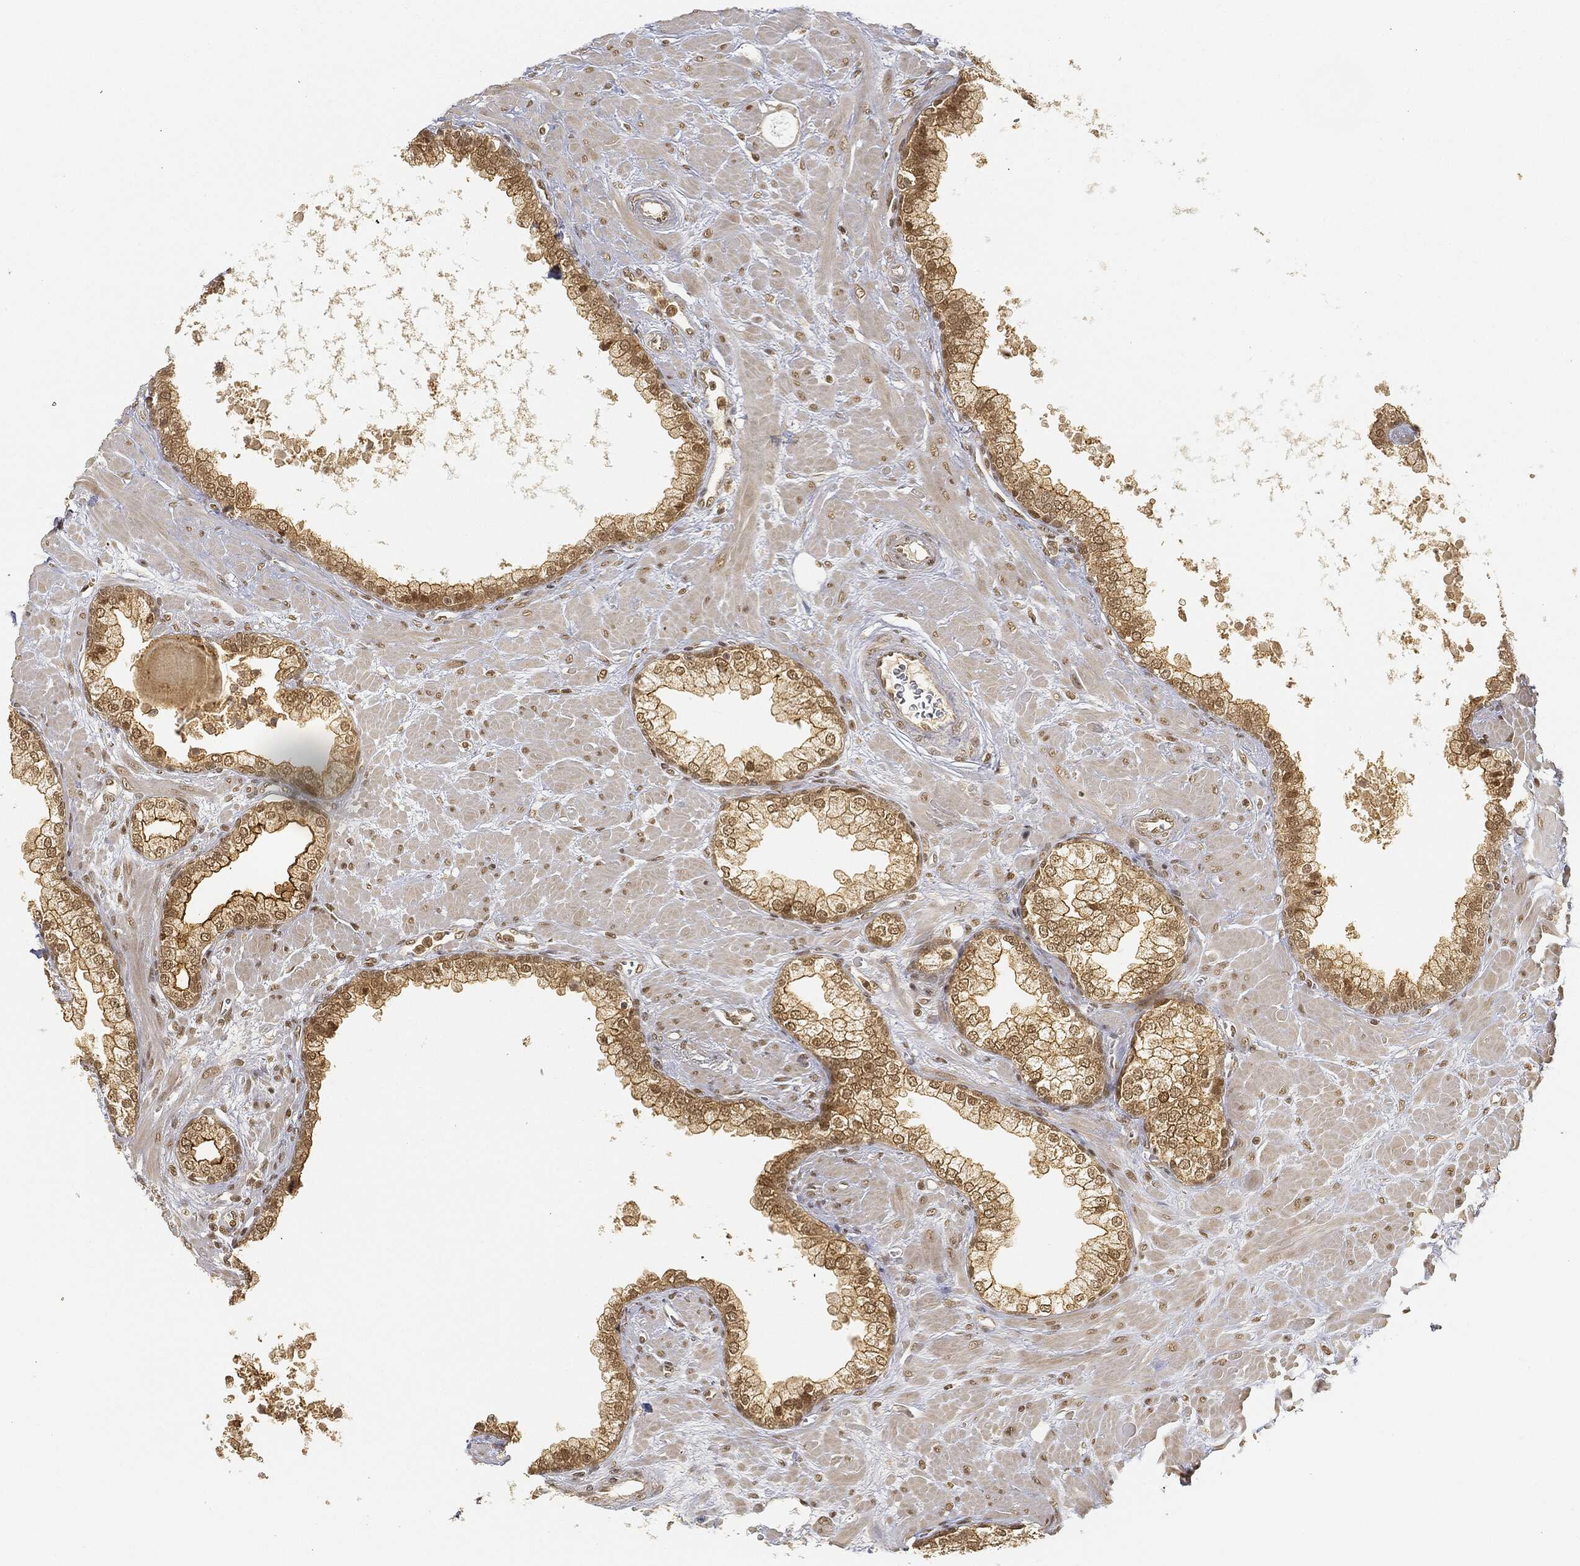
{"staining": {"intensity": "moderate", "quantity": "25%-75%", "location": "cytoplasmic/membranous,nuclear"}, "tissue": "prostate", "cell_type": "Glandular cells", "image_type": "normal", "snomed": [{"axis": "morphology", "description": "Normal tissue, NOS"}, {"axis": "topography", "description": "Prostate"}], "caption": "High-magnification brightfield microscopy of unremarkable prostate stained with DAB (3,3'-diaminobenzidine) (brown) and counterstained with hematoxylin (blue). glandular cells exhibit moderate cytoplasmic/membranous,nuclear positivity is identified in about25%-75% of cells. (DAB IHC with brightfield microscopy, high magnification).", "gene": "CIB1", "patient": {"sex": "male", "age": 63}}